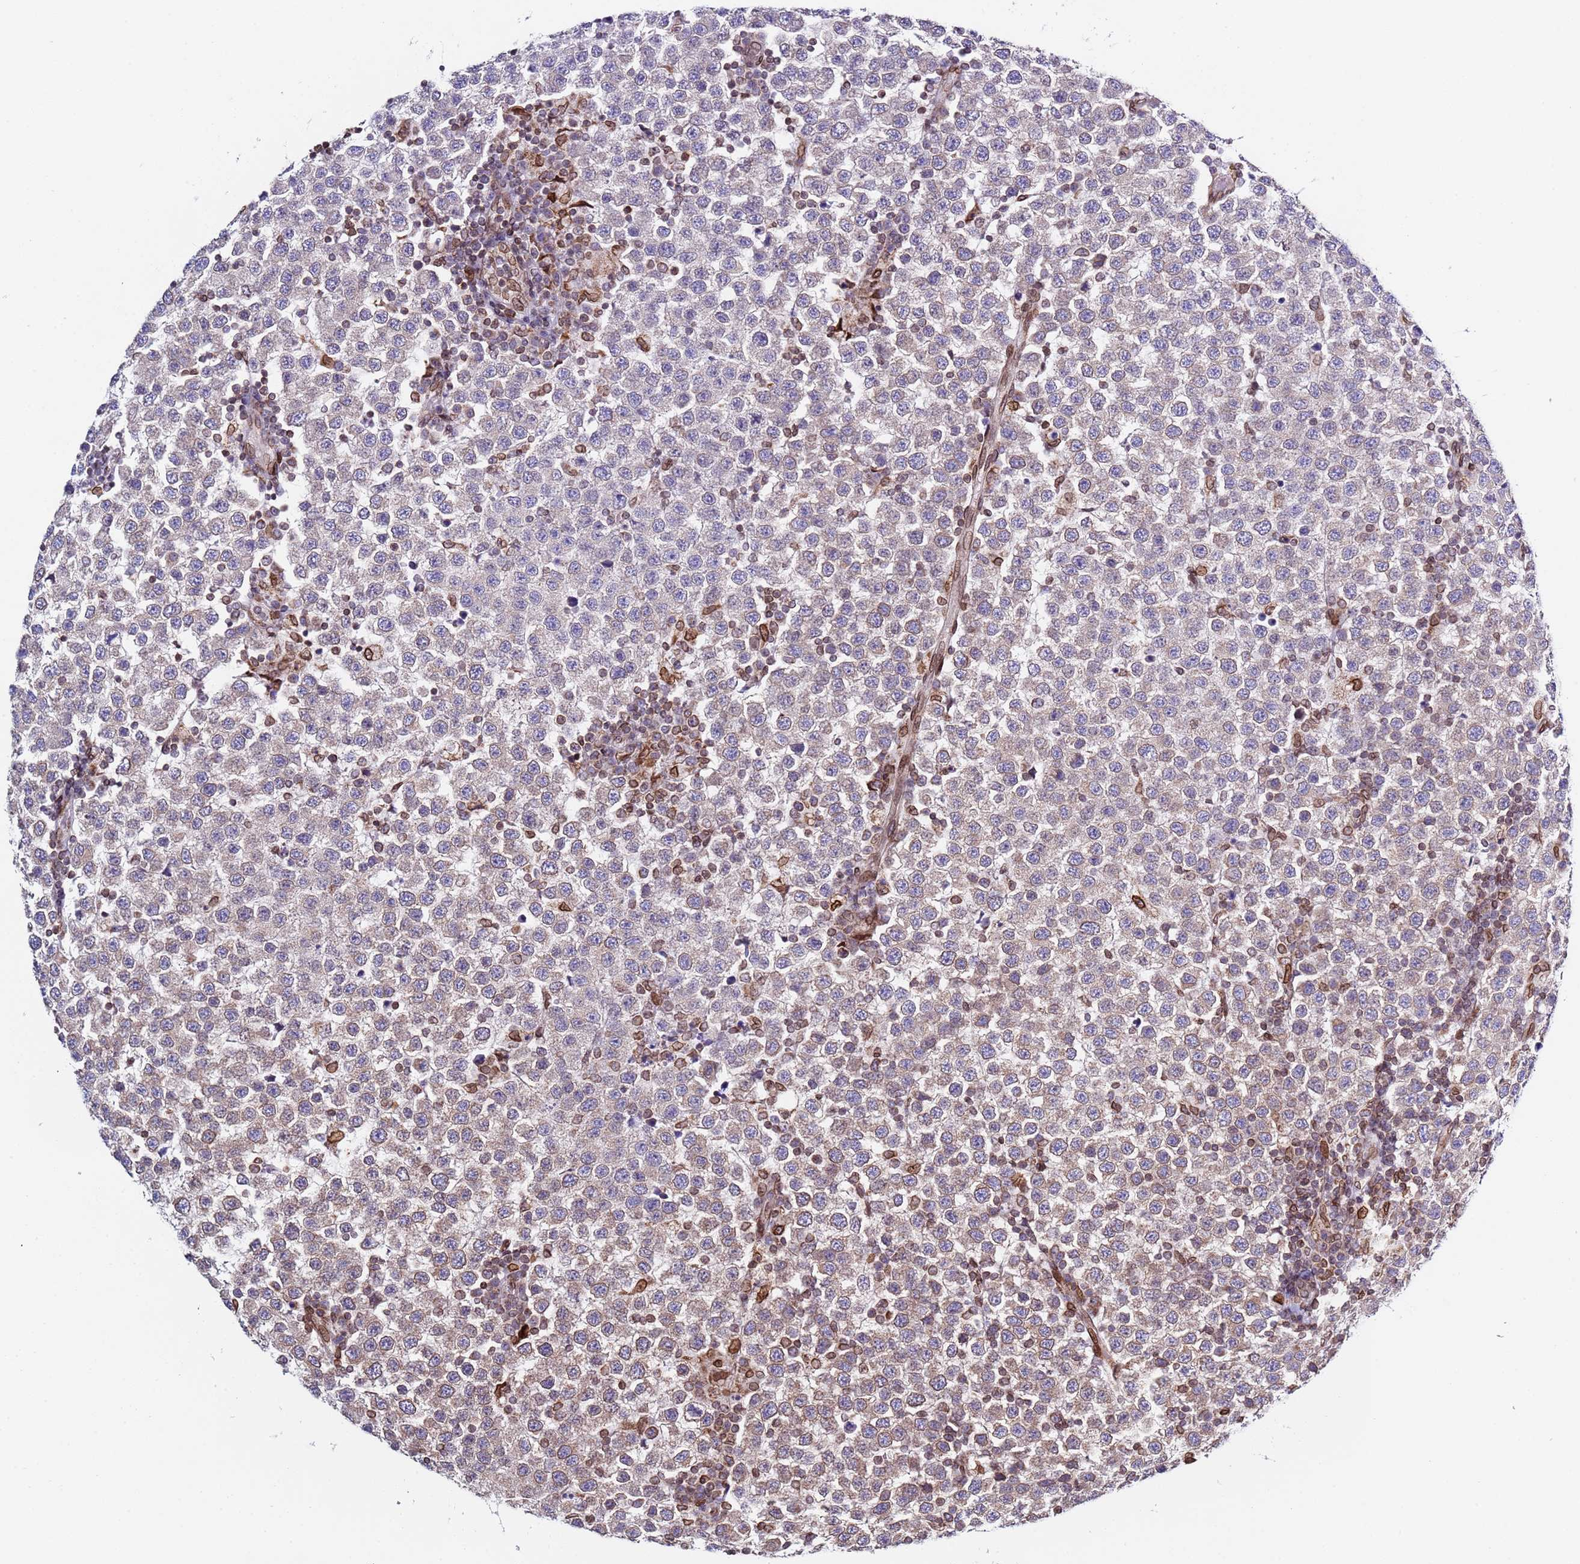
{"staining": {"intensity": "weak", "quantity": "<25%", "location": "cytoplasmic/membranous"}, "tissue": "testis cancer", "cell_type": "Tumor cells", "image_type": "cancer", "snomed": [{"axis": "morphology", "description": "Seminoma, NOS"}, {"axis": "topography", "description": "Testis"}], "caption": "Immunohistochemistry photomicrograph of human seminoma (testis) stained for a protein (brown), which shows no expression in tumor cells.", "gene": "TOR1AIP1", "patient": {"sex": "male", "age": 34}}